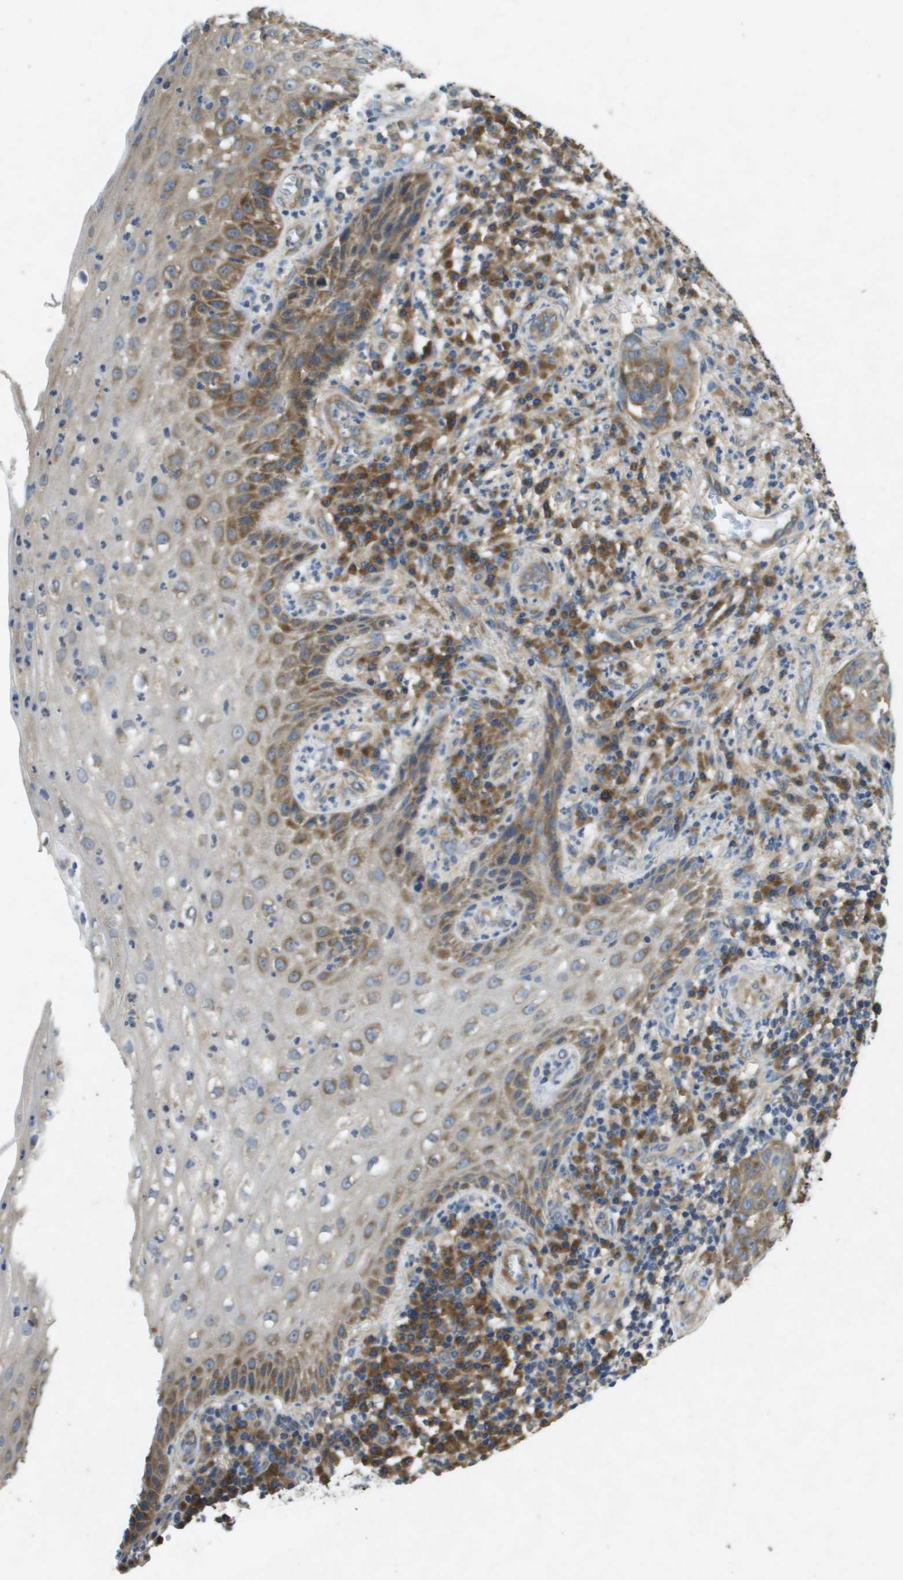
{"staining": {"intensity": "moderate", "quantity": ">75%", "location": "cytoplasmic/membranous"}, "tissue": "cervical cancer", "cell_type": "Tumor cells", "image_type": "cancer", "snomed": [{"axis": "morphology", "description": "Squamous cell carcinoma, NOS"}, {"axis": "topography", "description": "Cervix"}], "caption": "This micrograph exhibits immunohistochemistry staining of cervical squamous cell carcinoma, with medium moderate cytoplasmic/membranous expression in about >75% of tumor cells.", "gene": "PTPRT", "patient": {"sex": "female", "age": 34}}